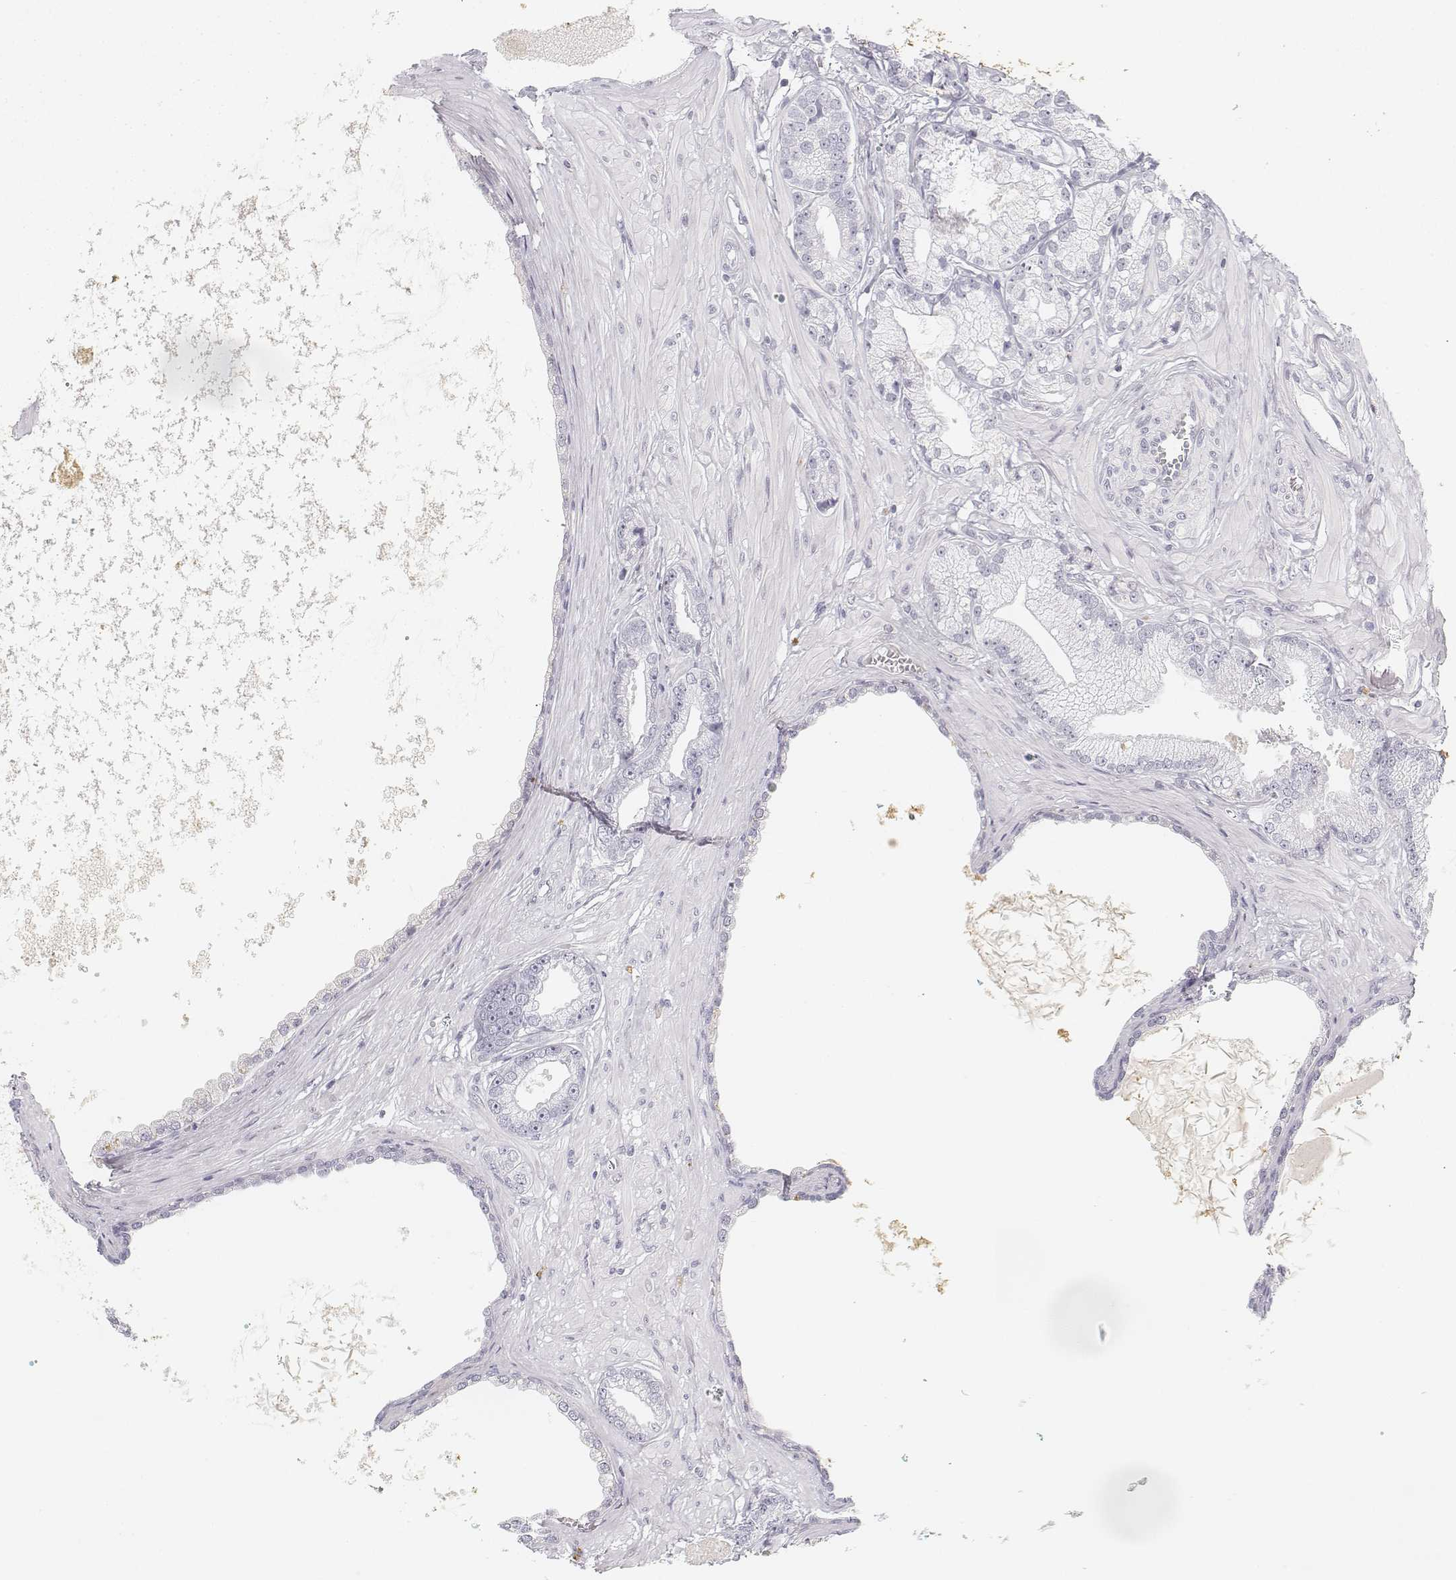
{"staining": {"intensity": "negative", "quantity": "none", "location": "none"}, "tissue": "prostate cancer", "cell_type": "Tumor cells", "image_type": "cancer", "snomed": [{"axis": "morphology", "description": "Adenocarcinoma, Low grade"}, {"axis": "topography", "description": "Prostate"}], "caption": "This micrograph is of prostate adenocarcinoma (low-grade) stained with IHC to label a protein in brown with the nuclei are counter-stained blue. There is no positivity in tumor cells.", "gene": "KRT84", "patient": {"sex": "male", "age": 64}}